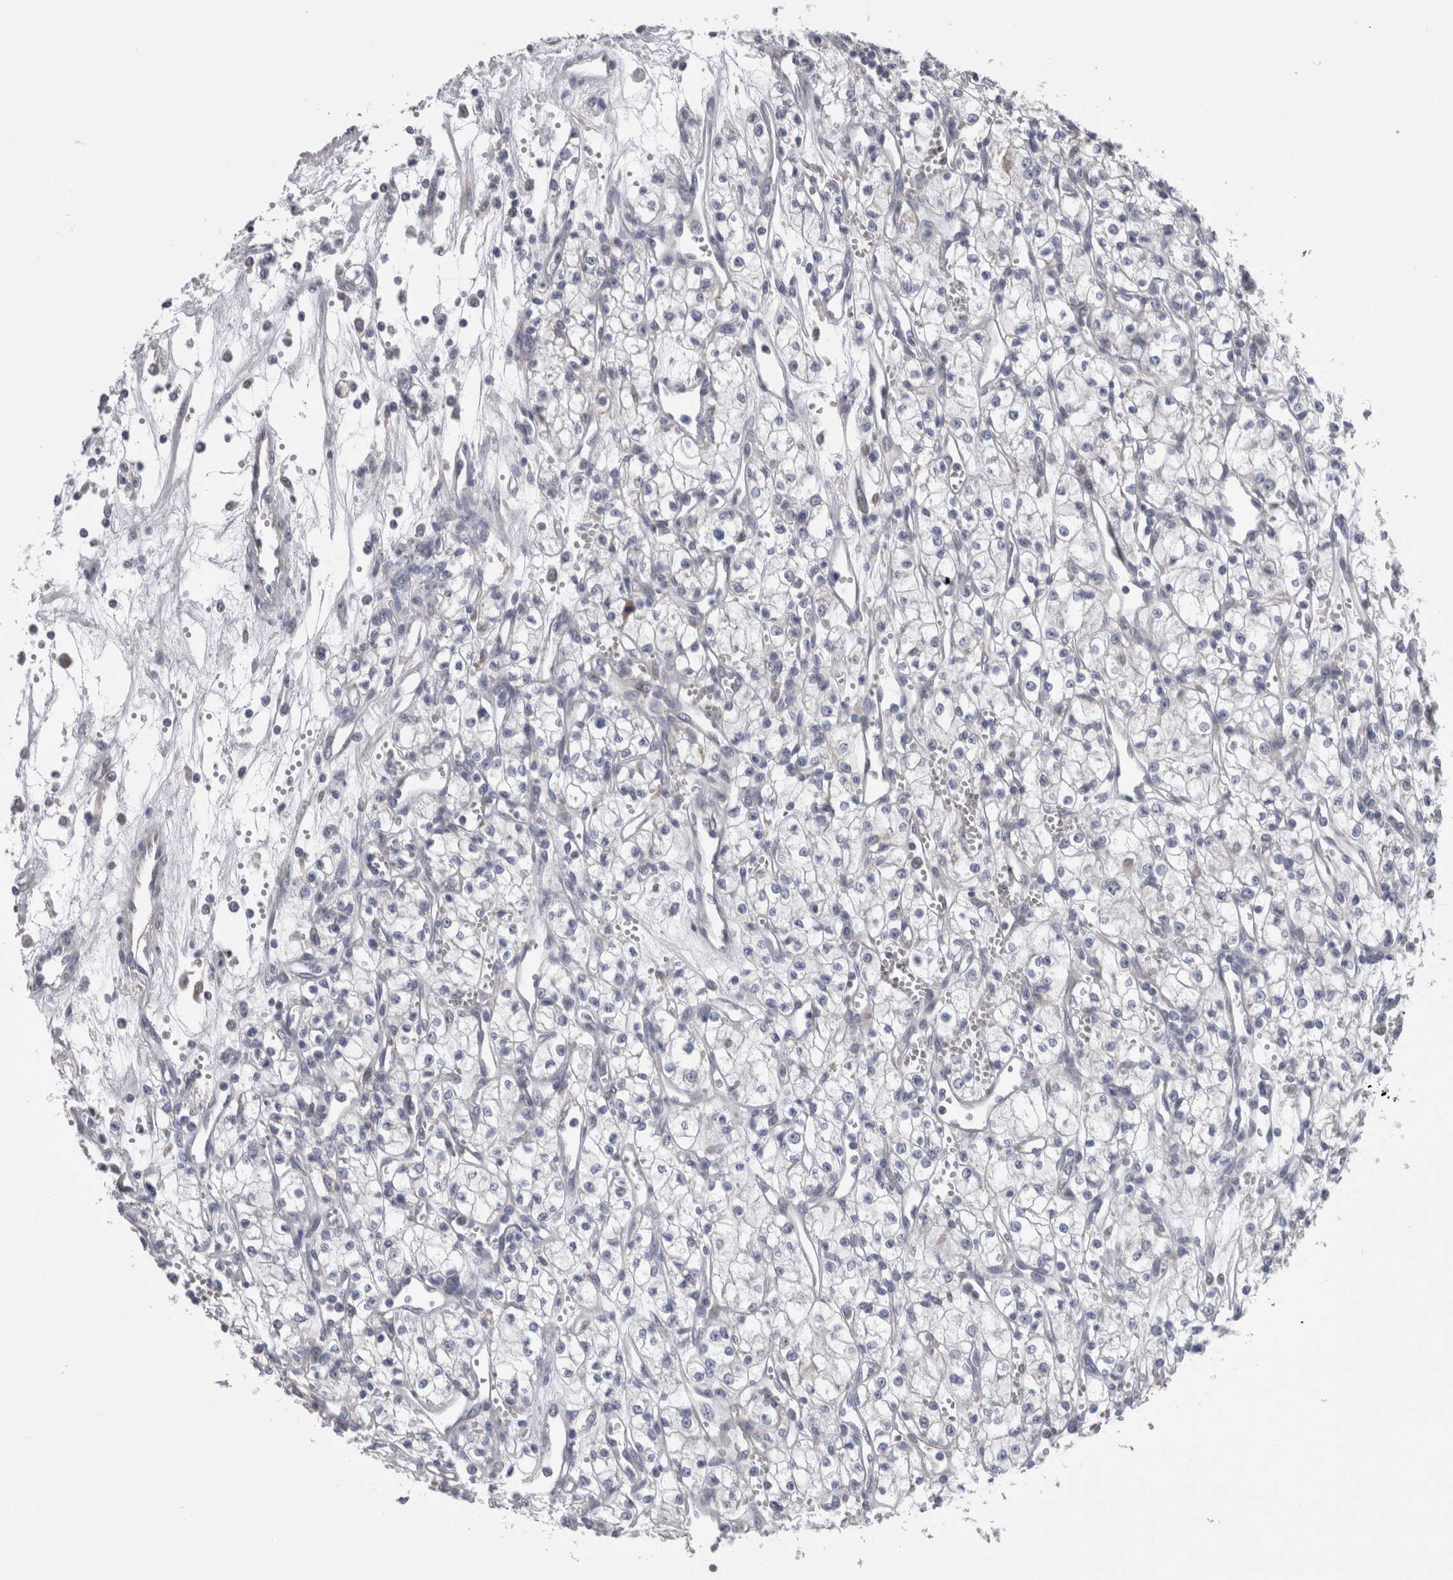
{"staining": {"intensity": "negative", "quantity": "none", "location": "none"}, "tissue": "renal cancer", "cell_type": "Tumor cells", "image_type": "cancer", "snomed": [{"axis": "morphology", "description": "Adenocarcinoma, NOS"}, {"axis": "topography", "description": "Kidney"}], "caption": "IHC histopathology image of human adenocarcinoma (renal) stained for a protein (brown), which exhibits no staining in tumor cells. (Brightfield microscopy of DAB (3,3'-diaminobenzidine) IHC at high magnification).", "gene": "GDAP1", "patient": {"sex": "male", "age": 59}}